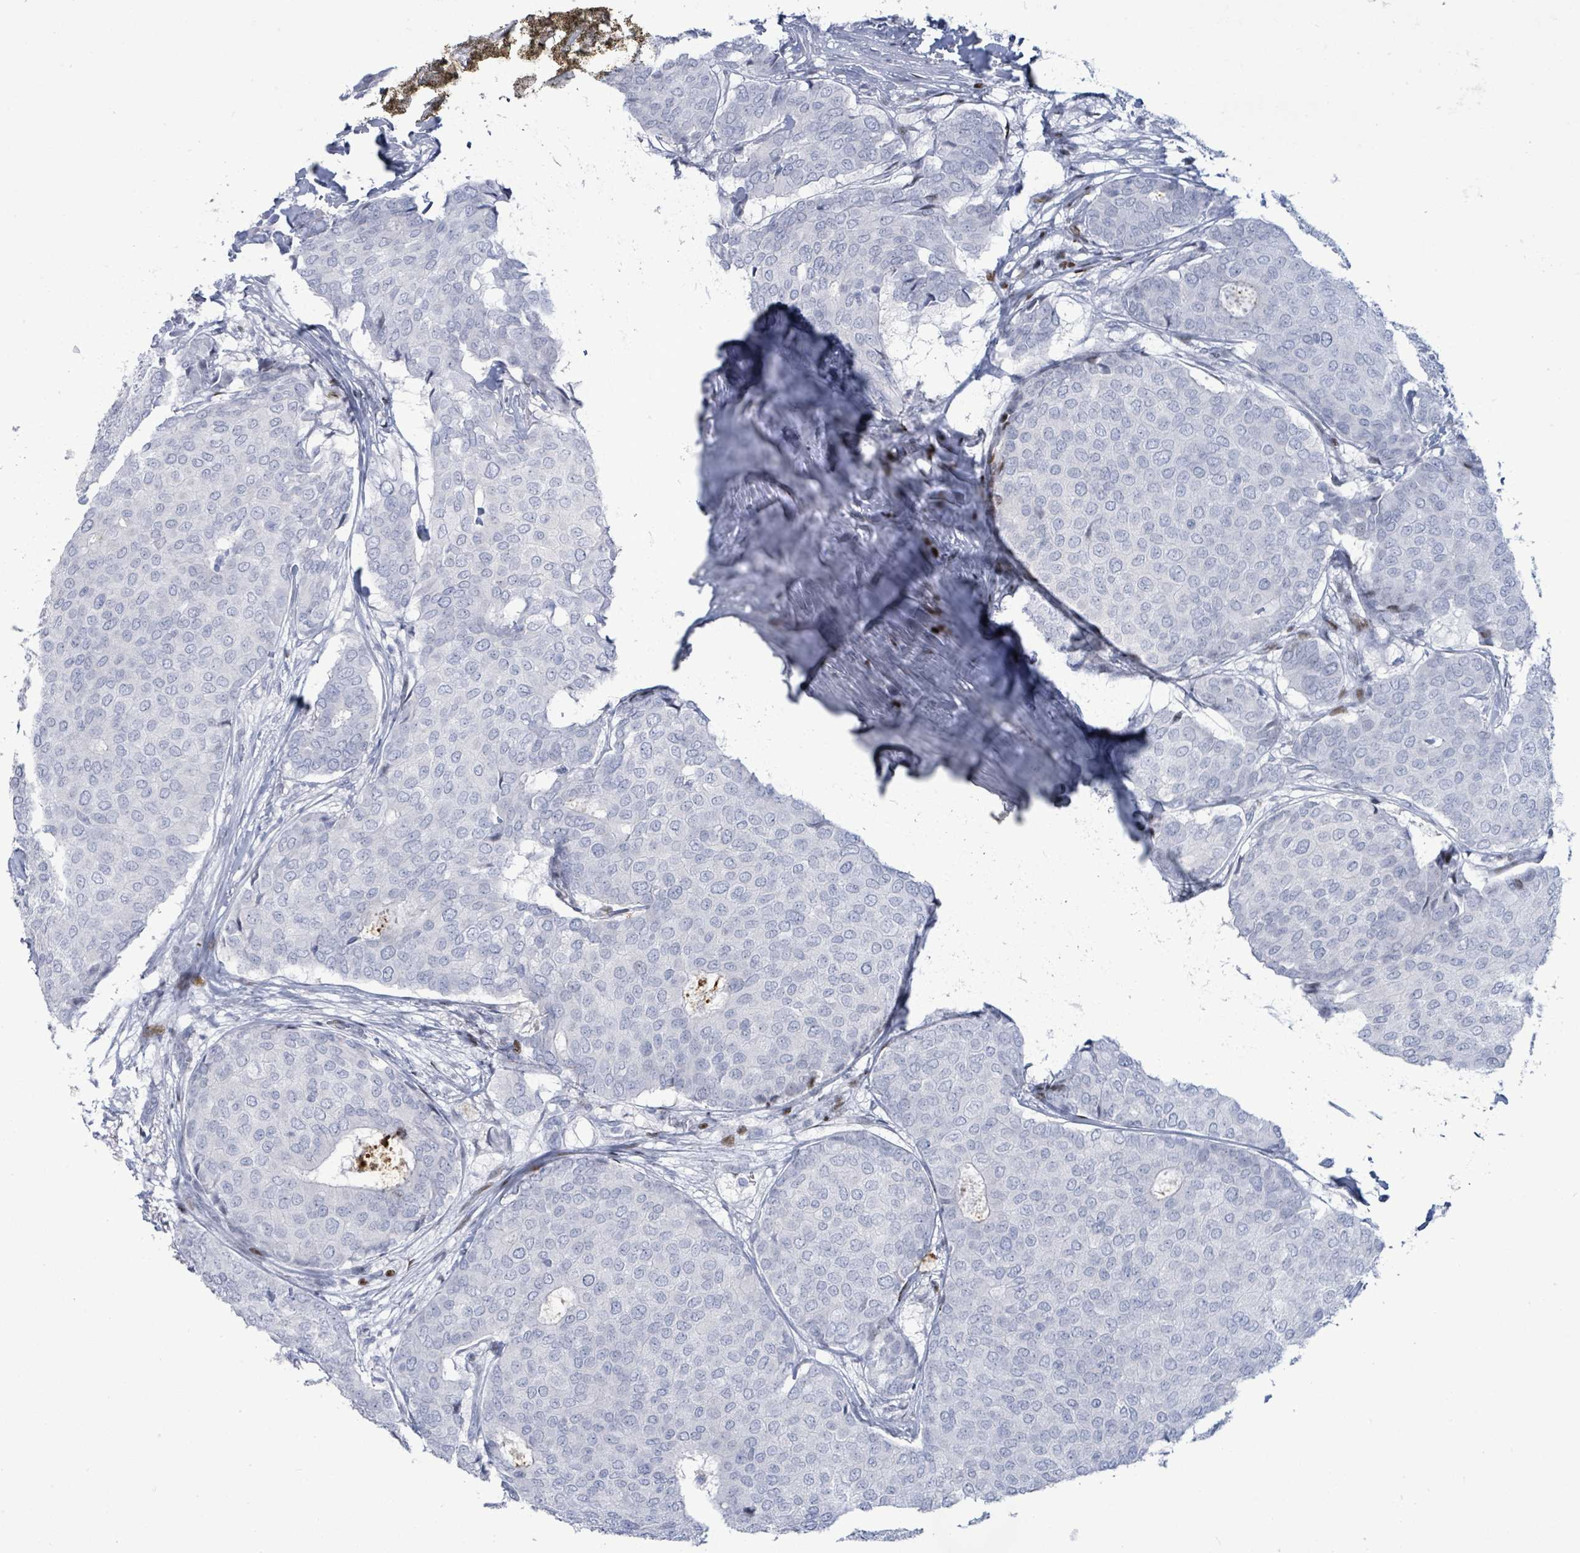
{"staining": {"intensity": "negative", "quantity": "none", "location": "none"}, "tissue": "breast cancer", "cell_type": "Tumor cells", "image_type": "cancer", "snomed": [{"axis": "morphology", "description": "Duct carcinoma"}, {"axis": "topography", "description": "Breast"}], "caption": "Photomicrograph shows no protein expression in tumor cells of breast cancer (intraductal carcinoma) tissue.", "gene": "MALL", "patient": {"sex": "female", "age": 75}}